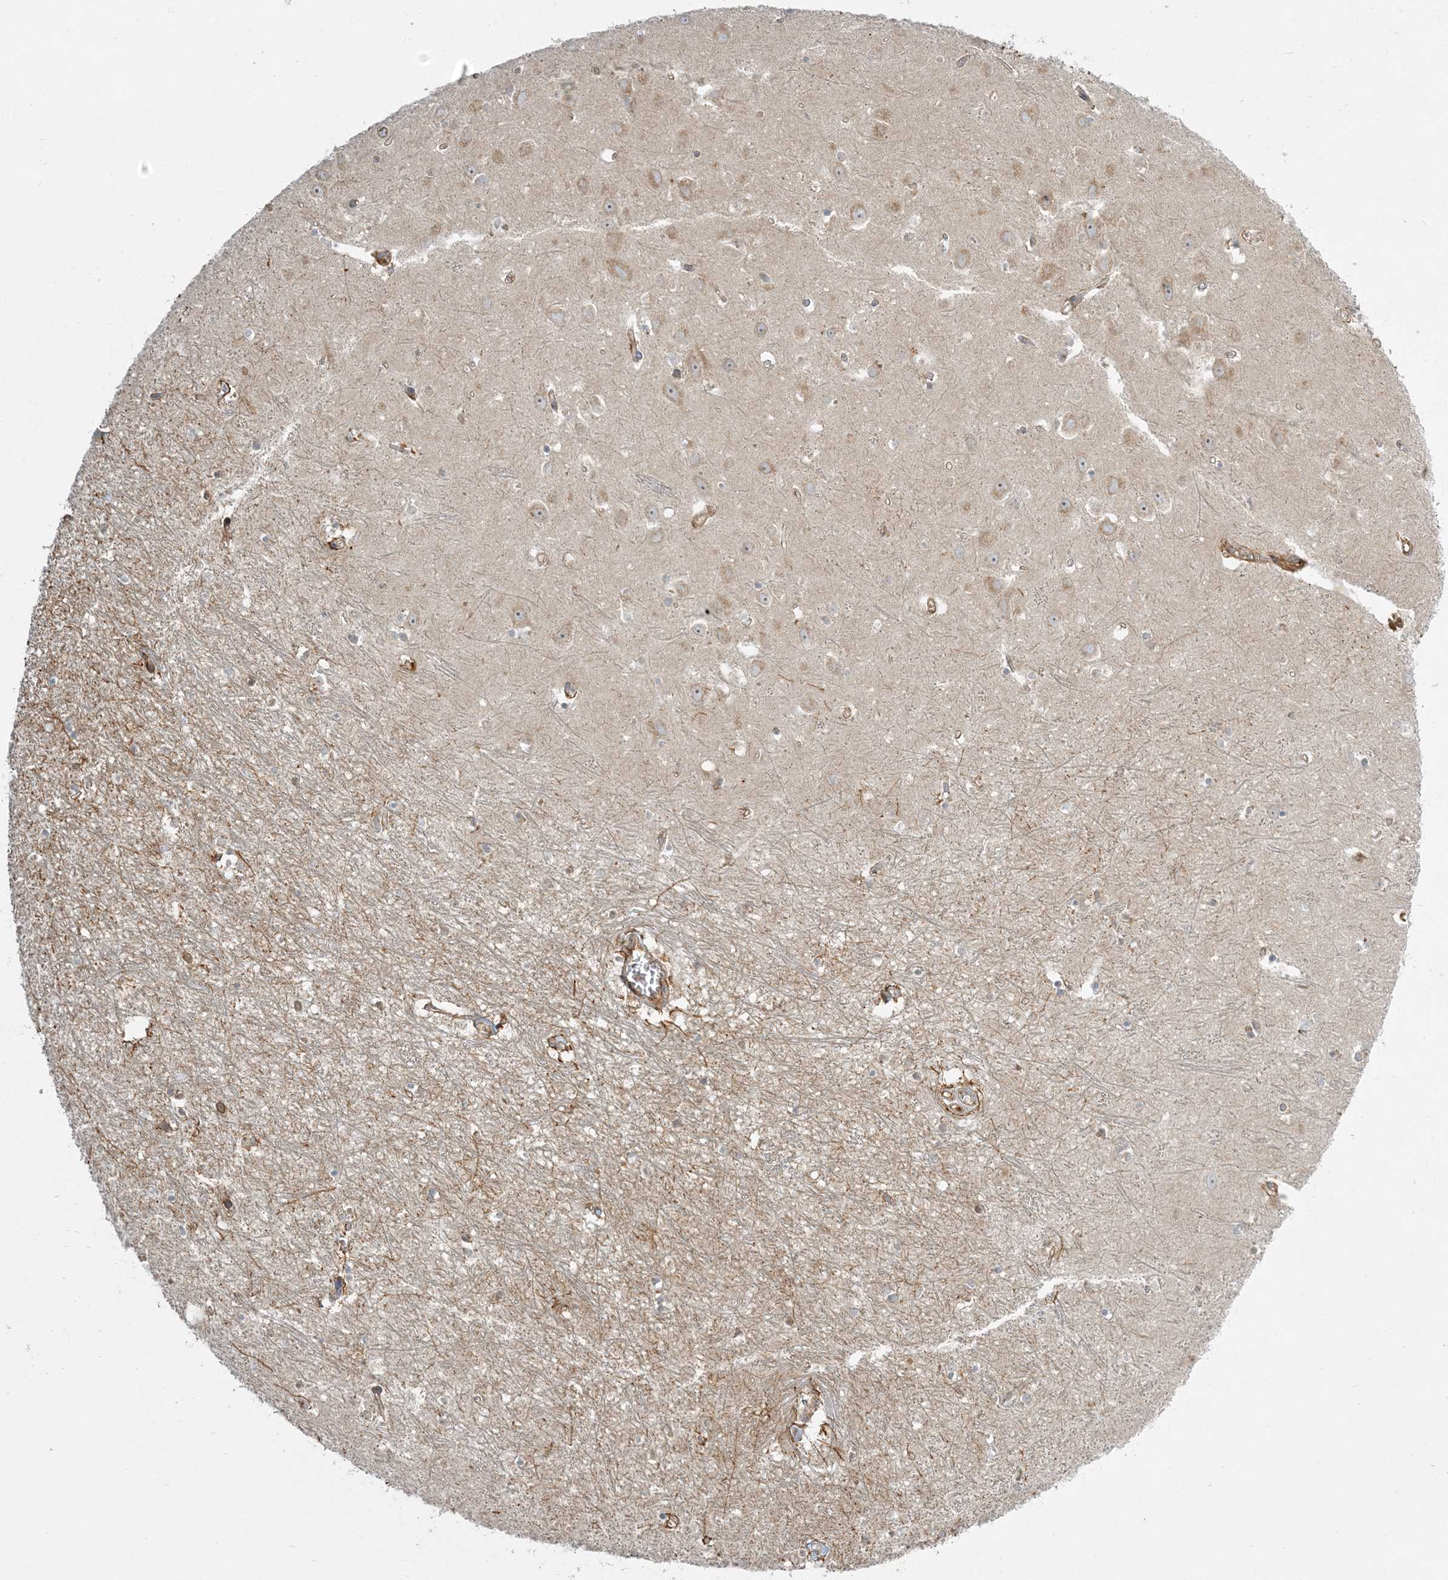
{"staining": {"intensity": "weak", "quantity": "<25%", "location": "cytoplasmic/membranous"}, "tissue": "hippocampus", "cell_type": "Glial cells", "image_type": "normal", "snomed": [{"axis": "morphology", "description": "Normal tissue, NOS"}, {"axis": "topography", "description": "Hippocampus"}], "caption": "The image shows no significant expression in glial cells of hippocampus.", "gene": "AP1AR", "patient": {"sex": "female", "age": 64}}